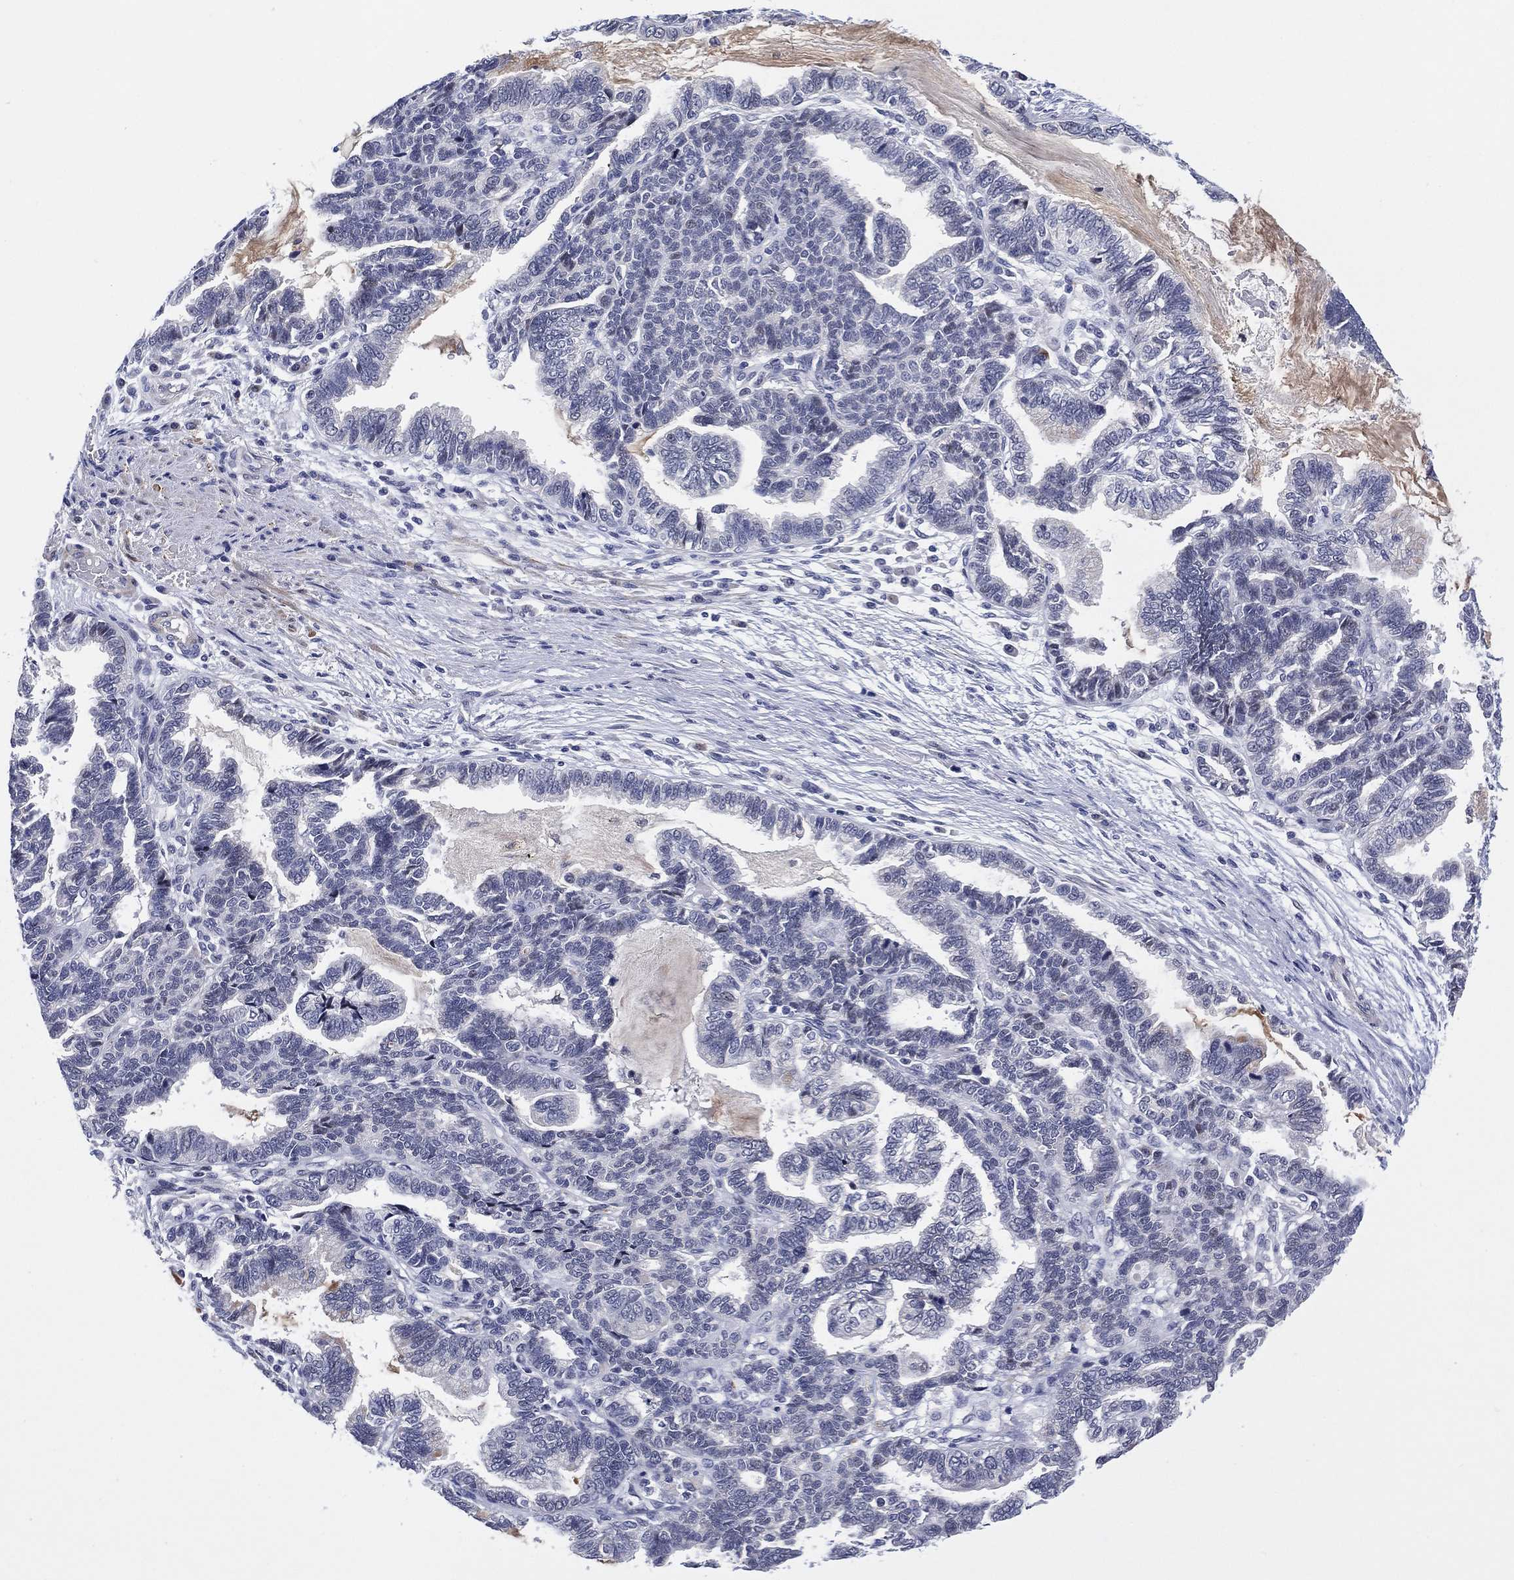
{"staining": {"intensity": "negative", "quantity": "none", "location": "none"}, "tissue": "stomach cancer", "cell_type": "Tumor cells", "image_type": "cancer", "snomed": [{"axis": "morphology", "description": "Adenocarcinoma, NOS"}, {"axis": "topography", "description": "Stomach"}], "caption": "Tumor cells are negative for brown protein staining in stomach adenocarcinoma.", "gene": "CLIP3", "patient": {"sex": "male", "age": 83}}